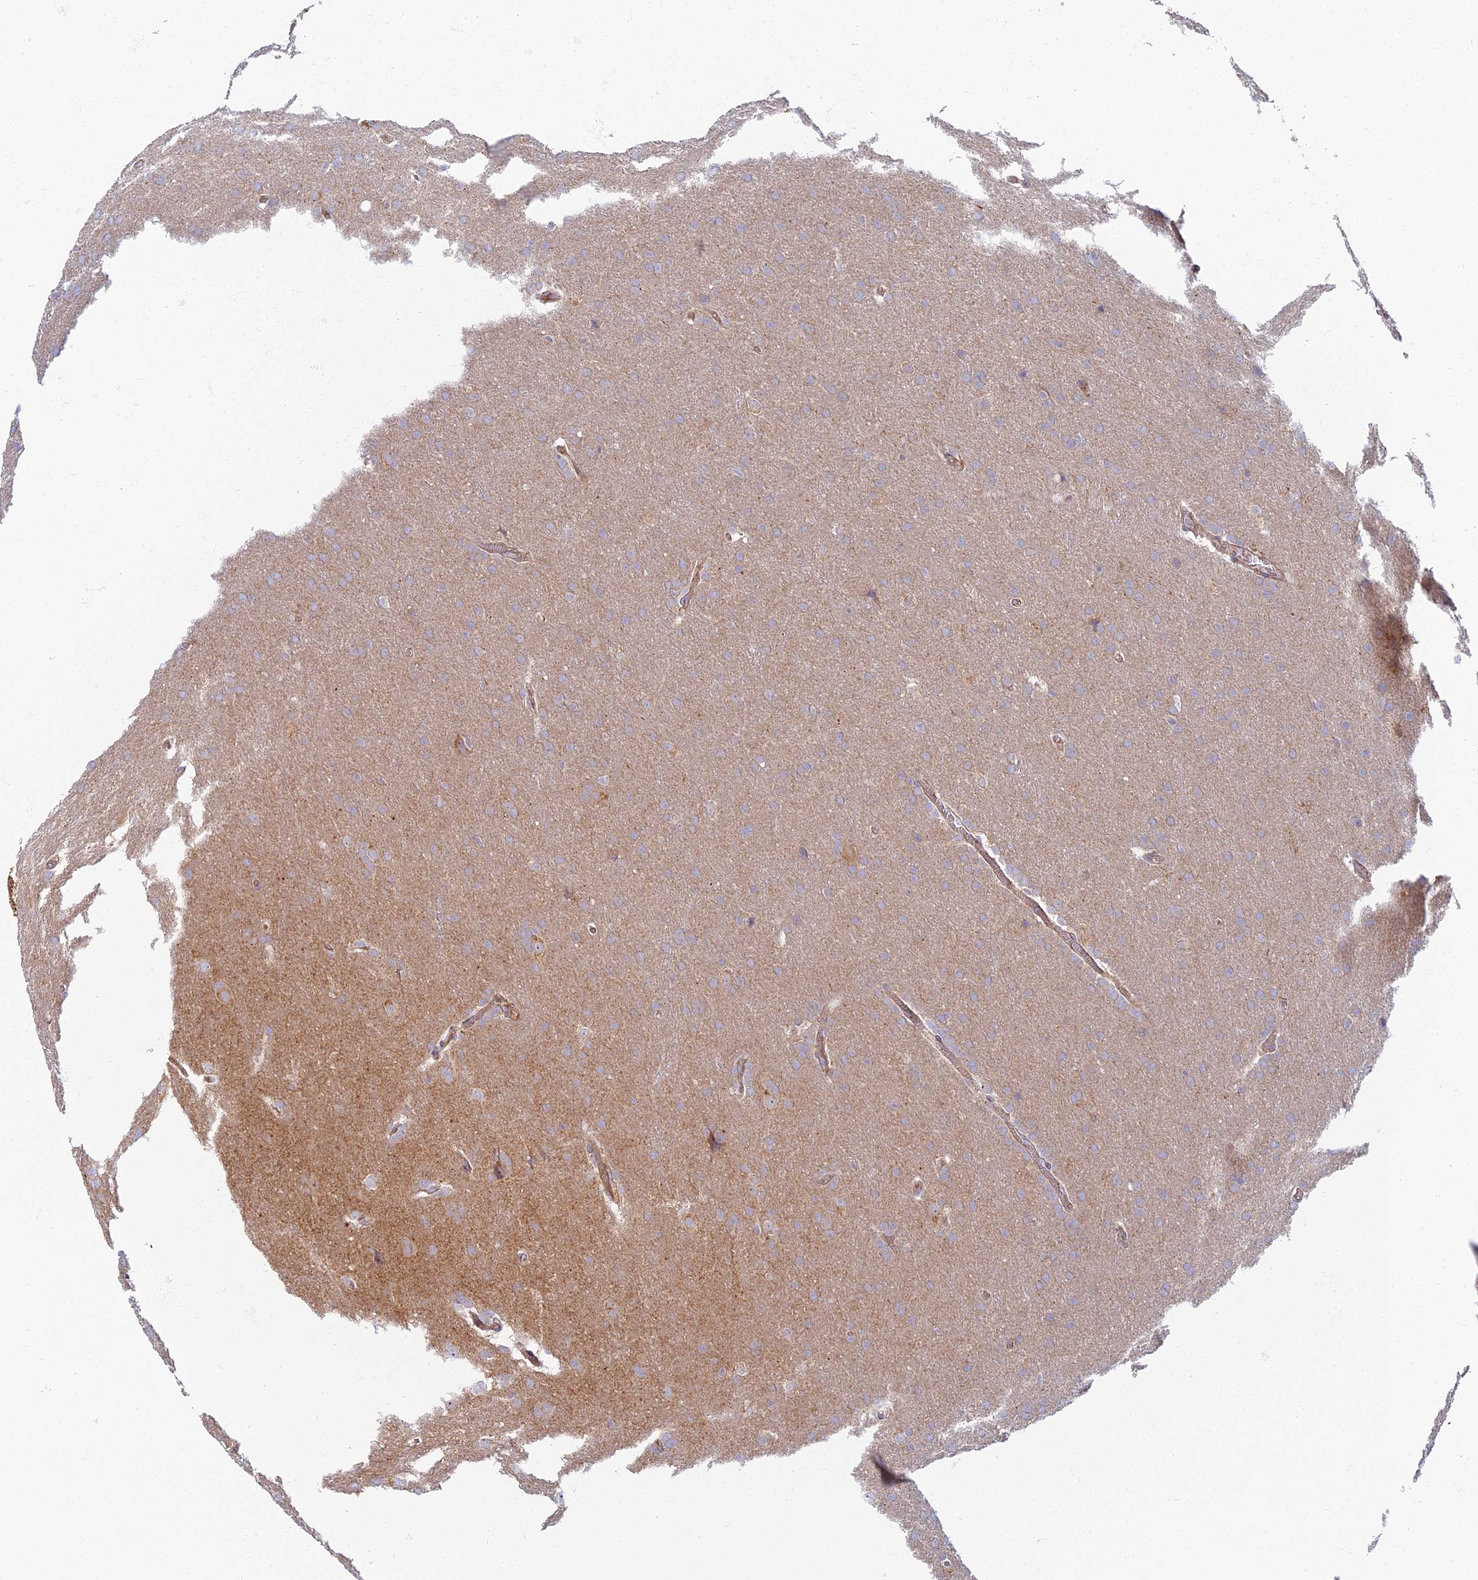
{"staining": {"intensity": "weak", "quantity": "25%-75%", "location": "cytoplasmic/membranous"}, "tissue": "glioma", "cell_type": "Tumor cells", "image_type": "cancer", "snomed": [{"axis": "morphology", "description": "Glioma, malignant, Low grade"}, {"axis": "topography", "description": "Brain"}], "caption": "Immunohistochemistry (IHC) micrograph of neoplastic tissue: malignant low-grade glioma stained using immunohistochemistry exhibits low levels of weak protein expression localized specifically in the cytoplasmic/membranous of tumor cells, appearing as a cytoplasmic/membranous brown color.", "gene": "PROX2", "patient": {"sex": "female", "age": 32}}